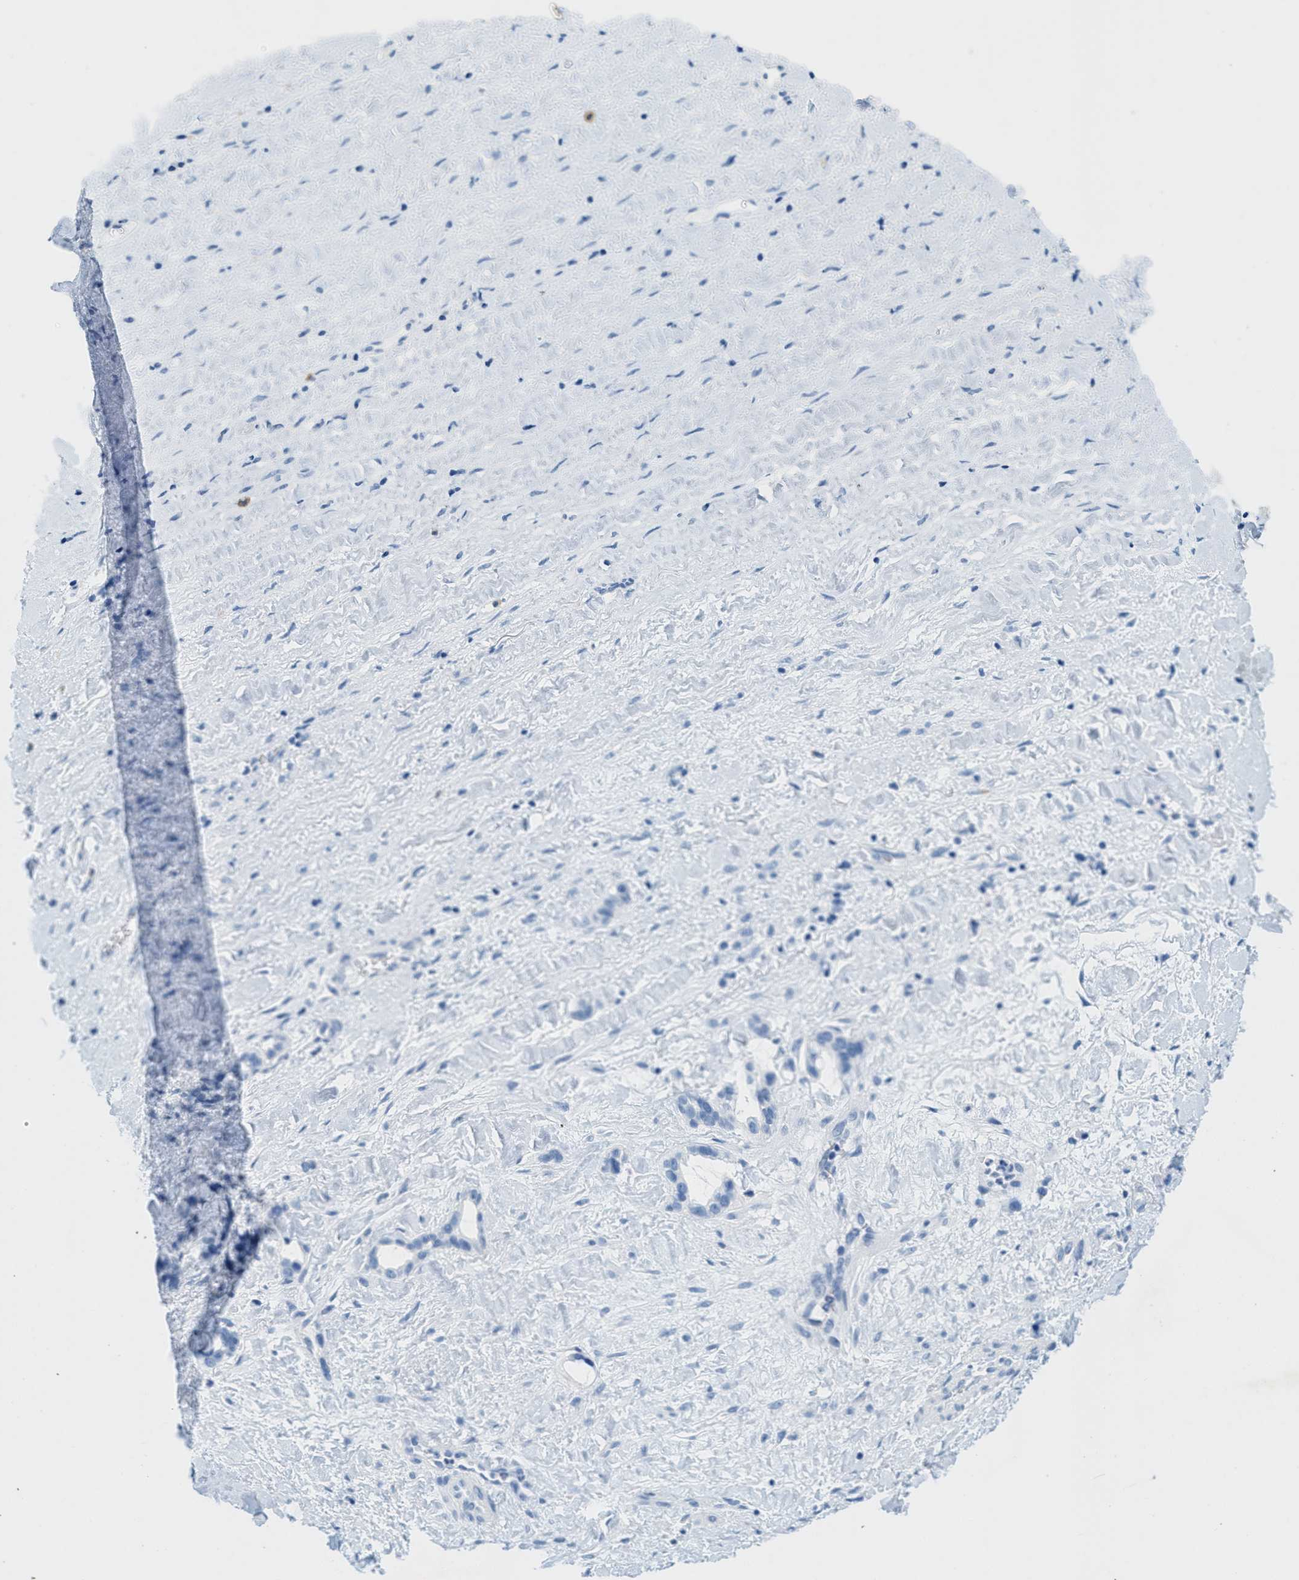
{"staining": {"intensity": "negative", "quantity": "none", "location": "none"}, "tissue": "liver cancer", "cell_type": "Tumor cells", "image_type": "cancer", "snomed": [{"axis": "morphology", "description": "Cholangiocarcinoma"}, {"axis": "topography", "description": "Liver"}], "caption": "Tumor cells are negative for brown protein staining in liver cholangiocarcinoma. The staining was performed using DAB to visualize the protein expression in brown, while the nuclei were stained in blue with hematoxylin (Magnification: 20x).", "gene": "GPM6A", "patient": {"sex": "female", "age": 65}}